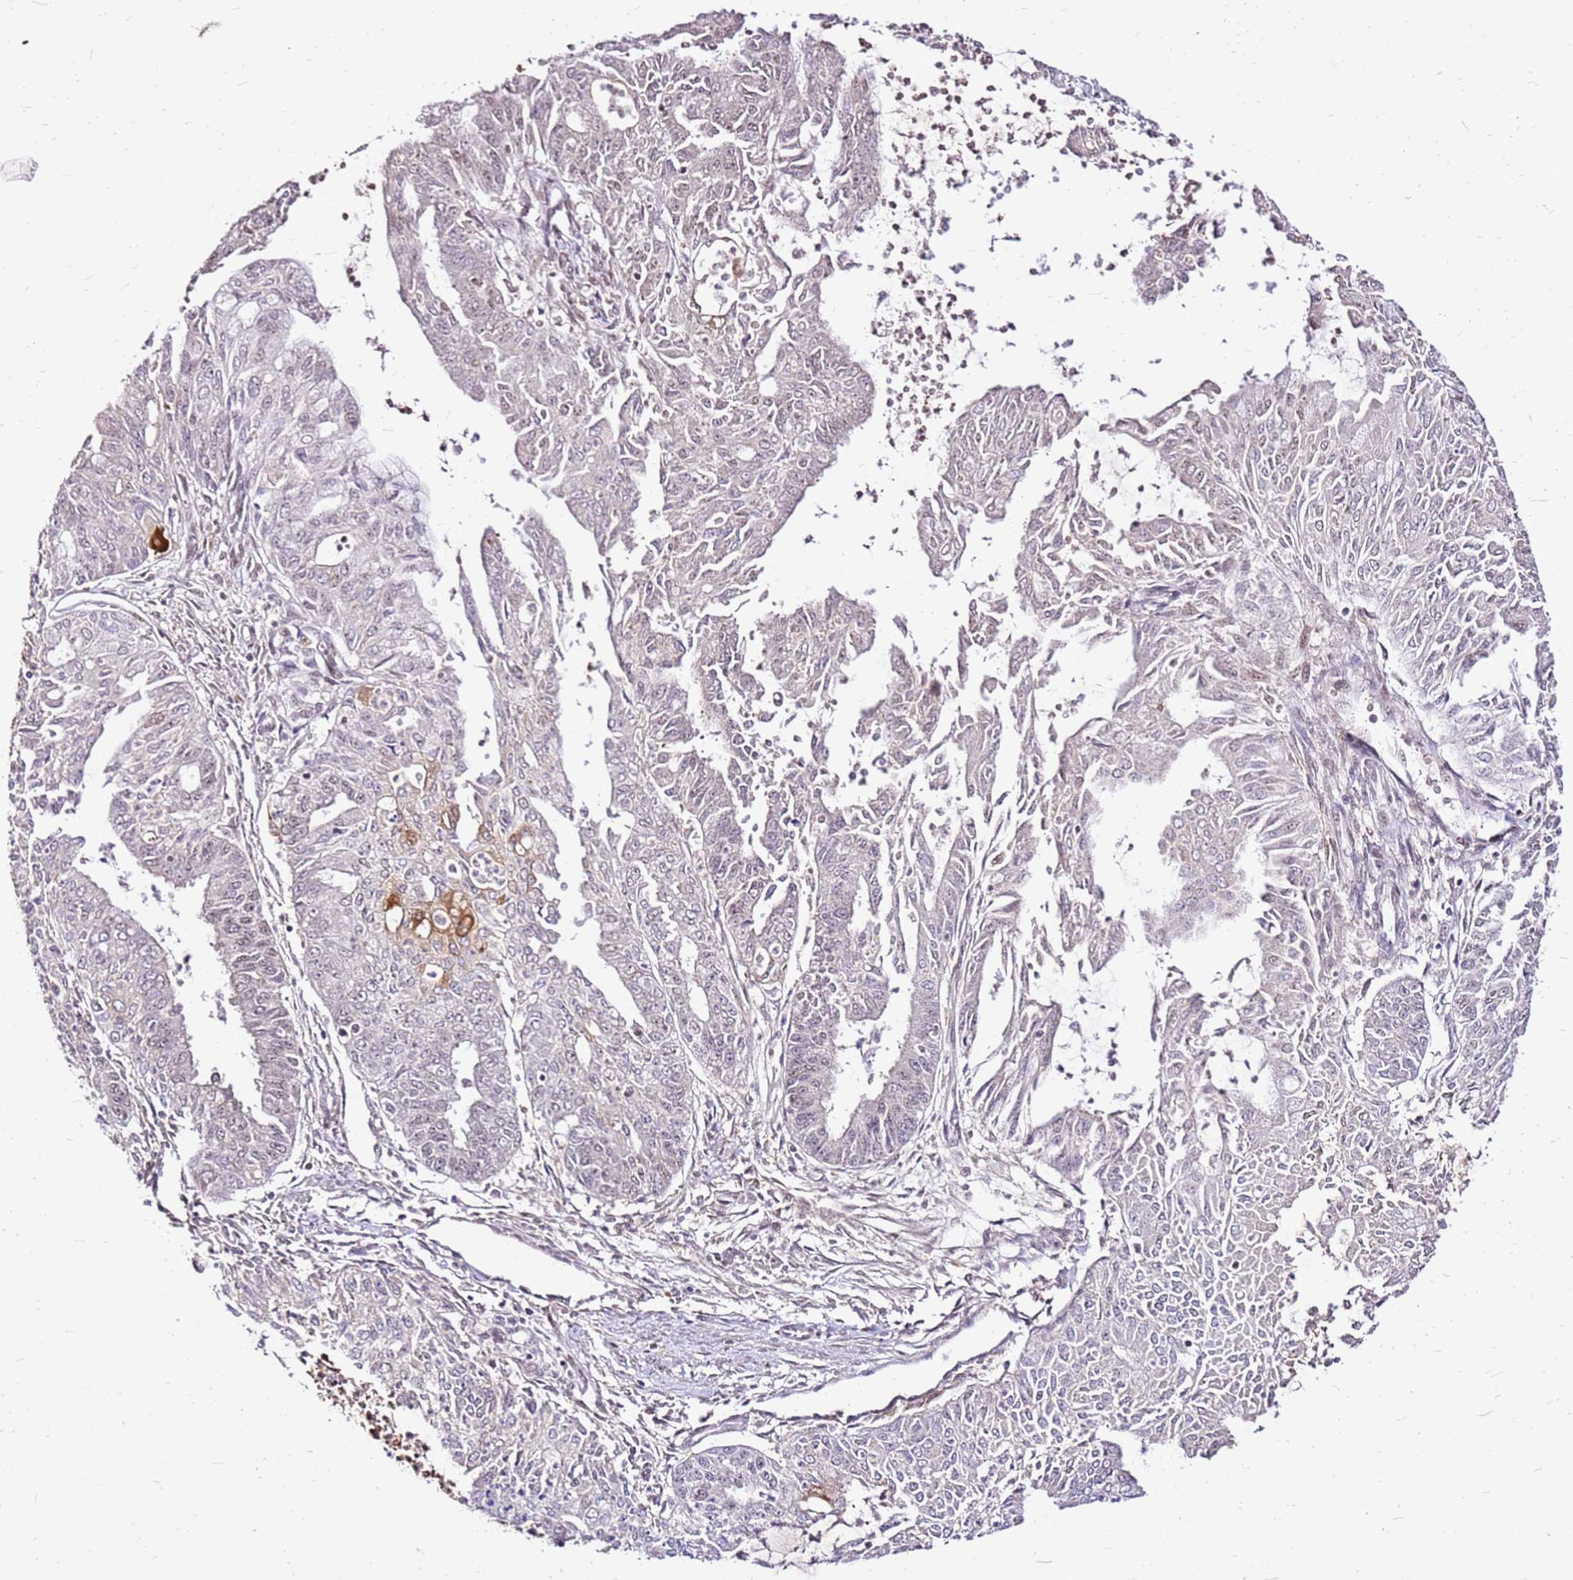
{"staining": {"intensity": "weak", "quantity": "<25%", "location": "cytoplasmic/membranous"}, "tissue": "endometrial cancer", "cell_type": "Tumor cells", "image_type": "cancer", "snomed": [{"axis": "morphology", "description": "Adenocarcinoma, NOS"}, {"axis": "topography", "description": "Endometrium"}], "caption": "Immunohistochemistry photomicrograph of neoplastic tissue: human endometrial cancer (adenocarcinoma) stained with DAB (3,3'-diaminobenzidine) shows no significant protein expression in tumor cells. (Brightfield microscopy of DAB (3,3'-diaminobenzidine) IHC at high magnification).", "gene": "ALDH1A3", "patient": {"sex": "female", "age": 73}}